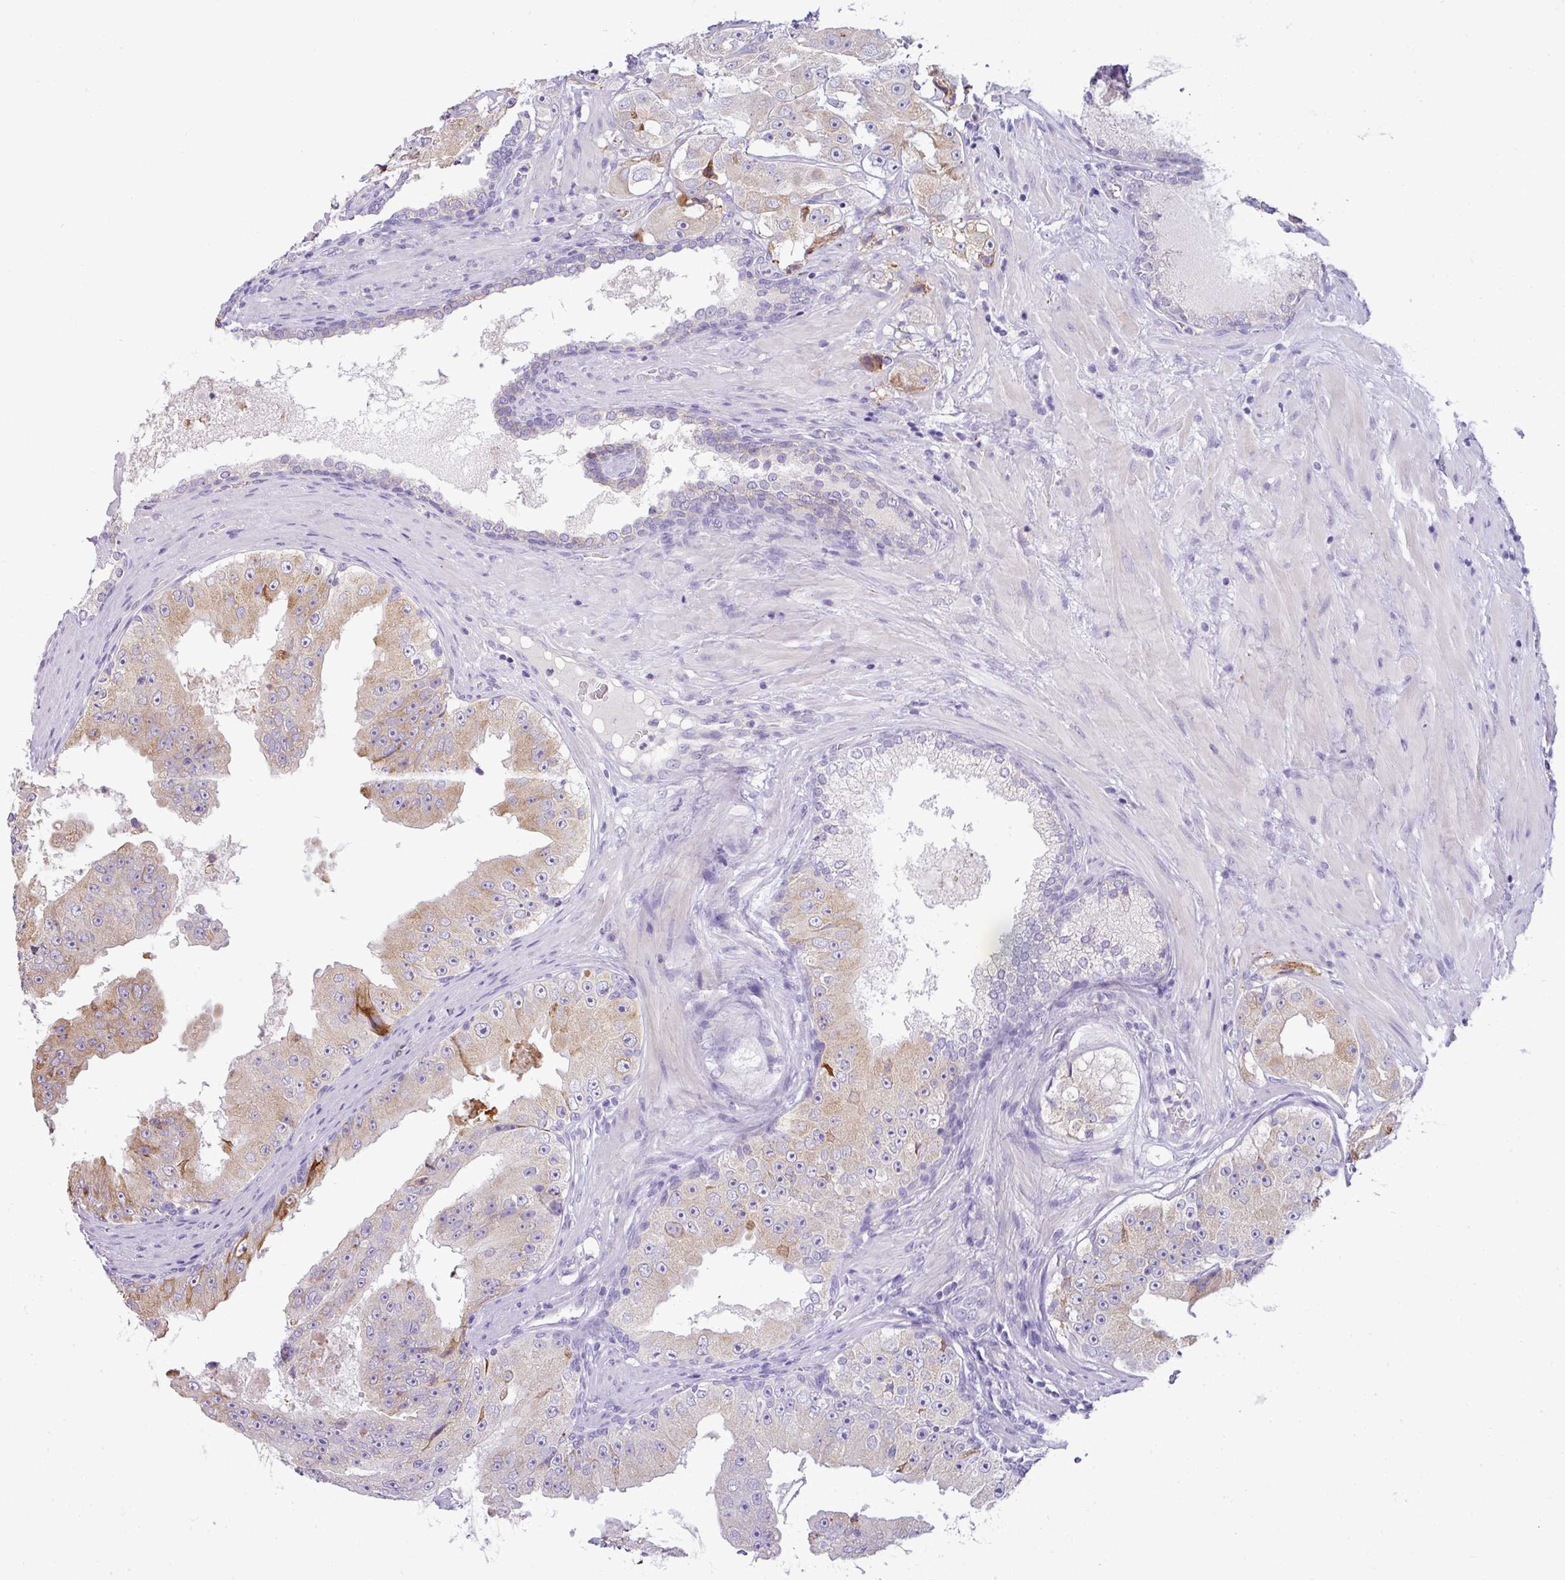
{"staining": {"intensity": "weak", "quantity": "25%-75%", "location": "cytoplasmic/membranous"}, "tissue": "prostate cancer", "cell_type": "Tumor cells", "image_type": "cancer", "snomed": [{"axis": "morphology", "description": "Adenocarcinoma, High grade"}, {"axis": "topography", "description": "Prostate"}], "caption": "Immunohistochemical staining of human adenocarcinoma (high-grade) (prostate) reveals low levels of weak cytoplasmic/membranous protein staining in approximately 25%-75% of tumor cells. (DAB IHC, brown staining for protein, blue staining for nuclei).", "gene": "PIK3R5", "patient": {"sex": "male", "age": 73}}